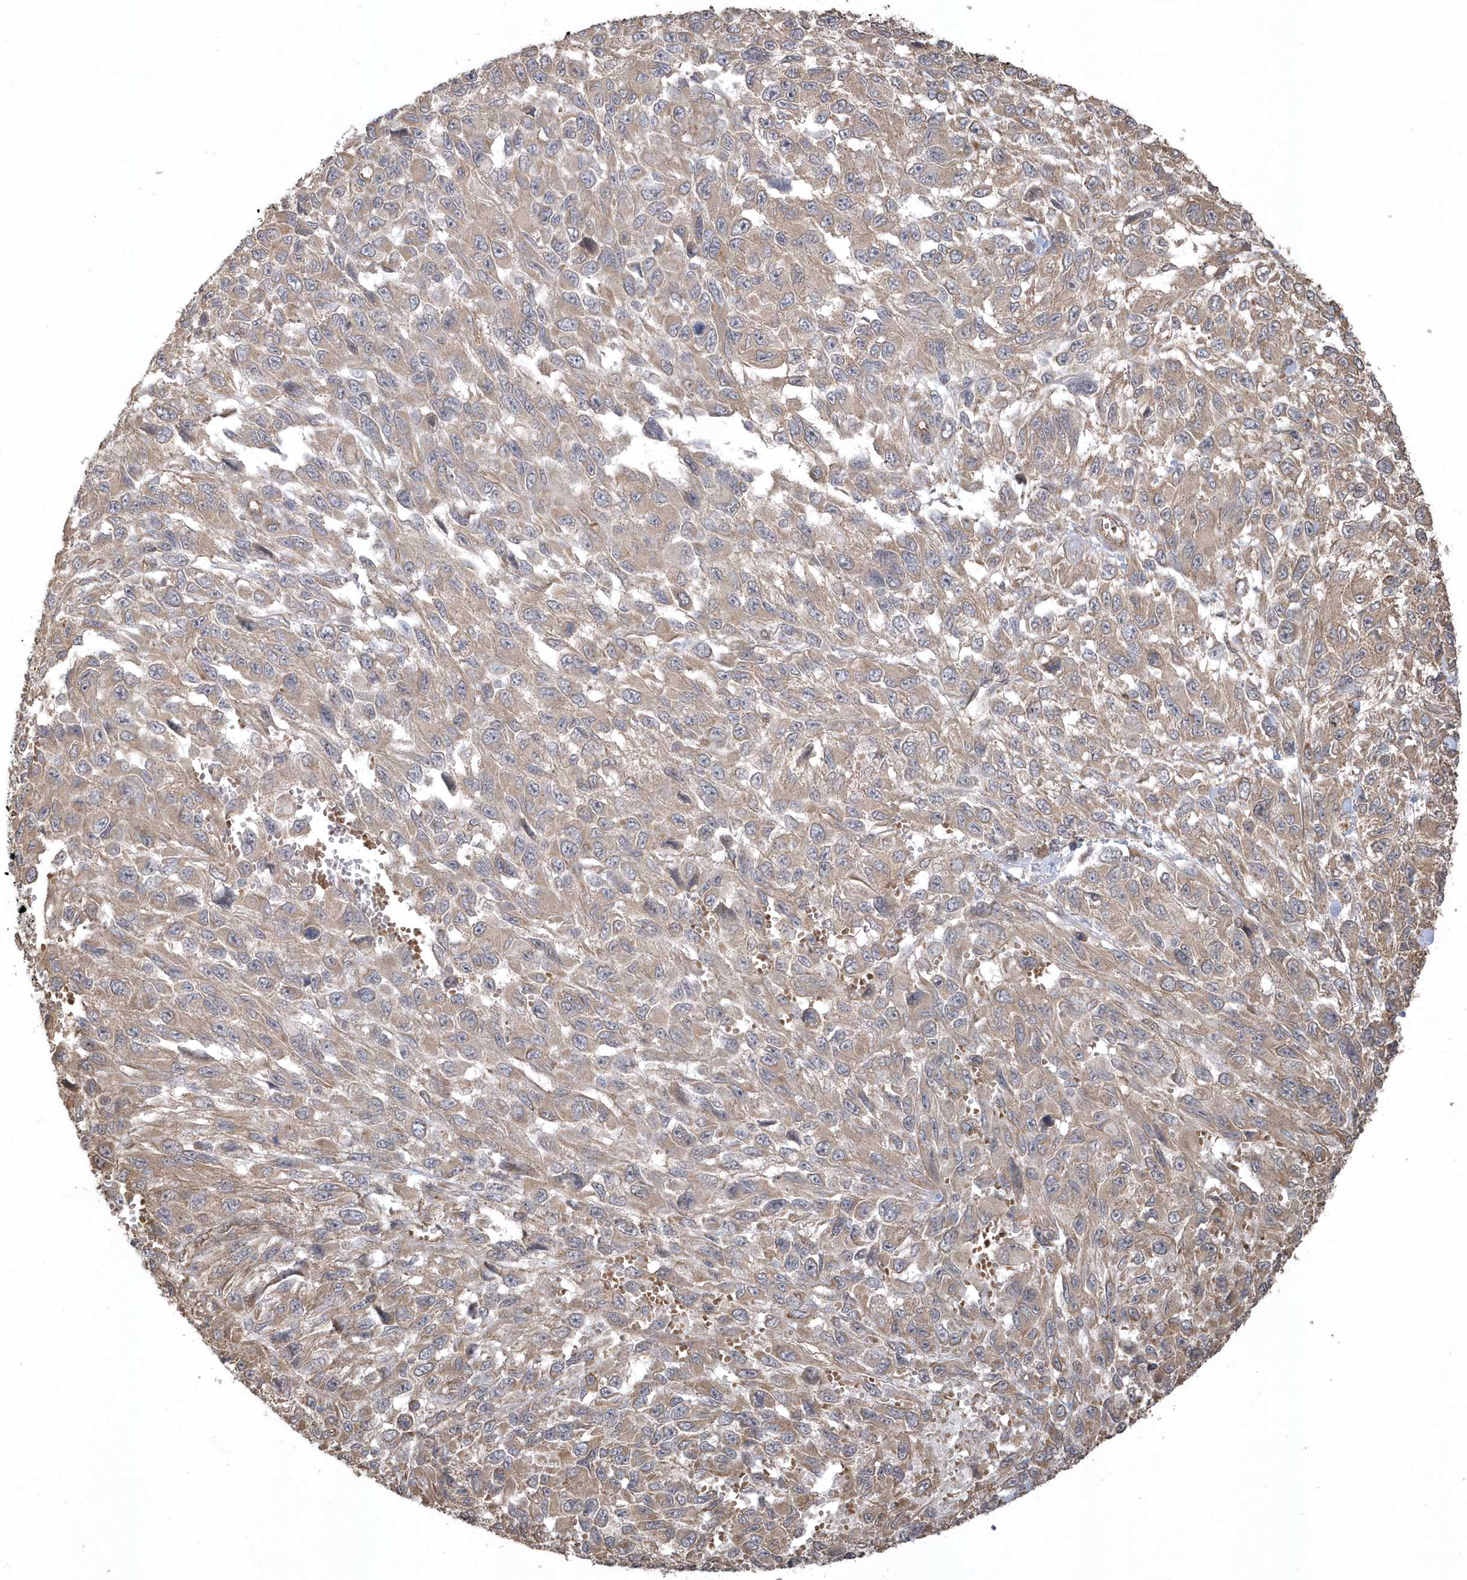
{"staining": {"intensity": "moderate", "quantity": ">75%", "location": "cytoplasmic/membranous"}, "tissue": "melanoma", "cell_type": "Tumor cells", "image_type": "cancer", "snomed": [{"axis": "morphology", "description": "Malignant melanoma, NOS"}, {"axis": "topography", "description": "Skin"}], "caption": "Moderate cytoplasmic/membranous protein staining is seen in about >75% of tumor cells in malignant melanoma.", "gene": "HERPUD1", "patient": {"sex": "female", "age": 96}}